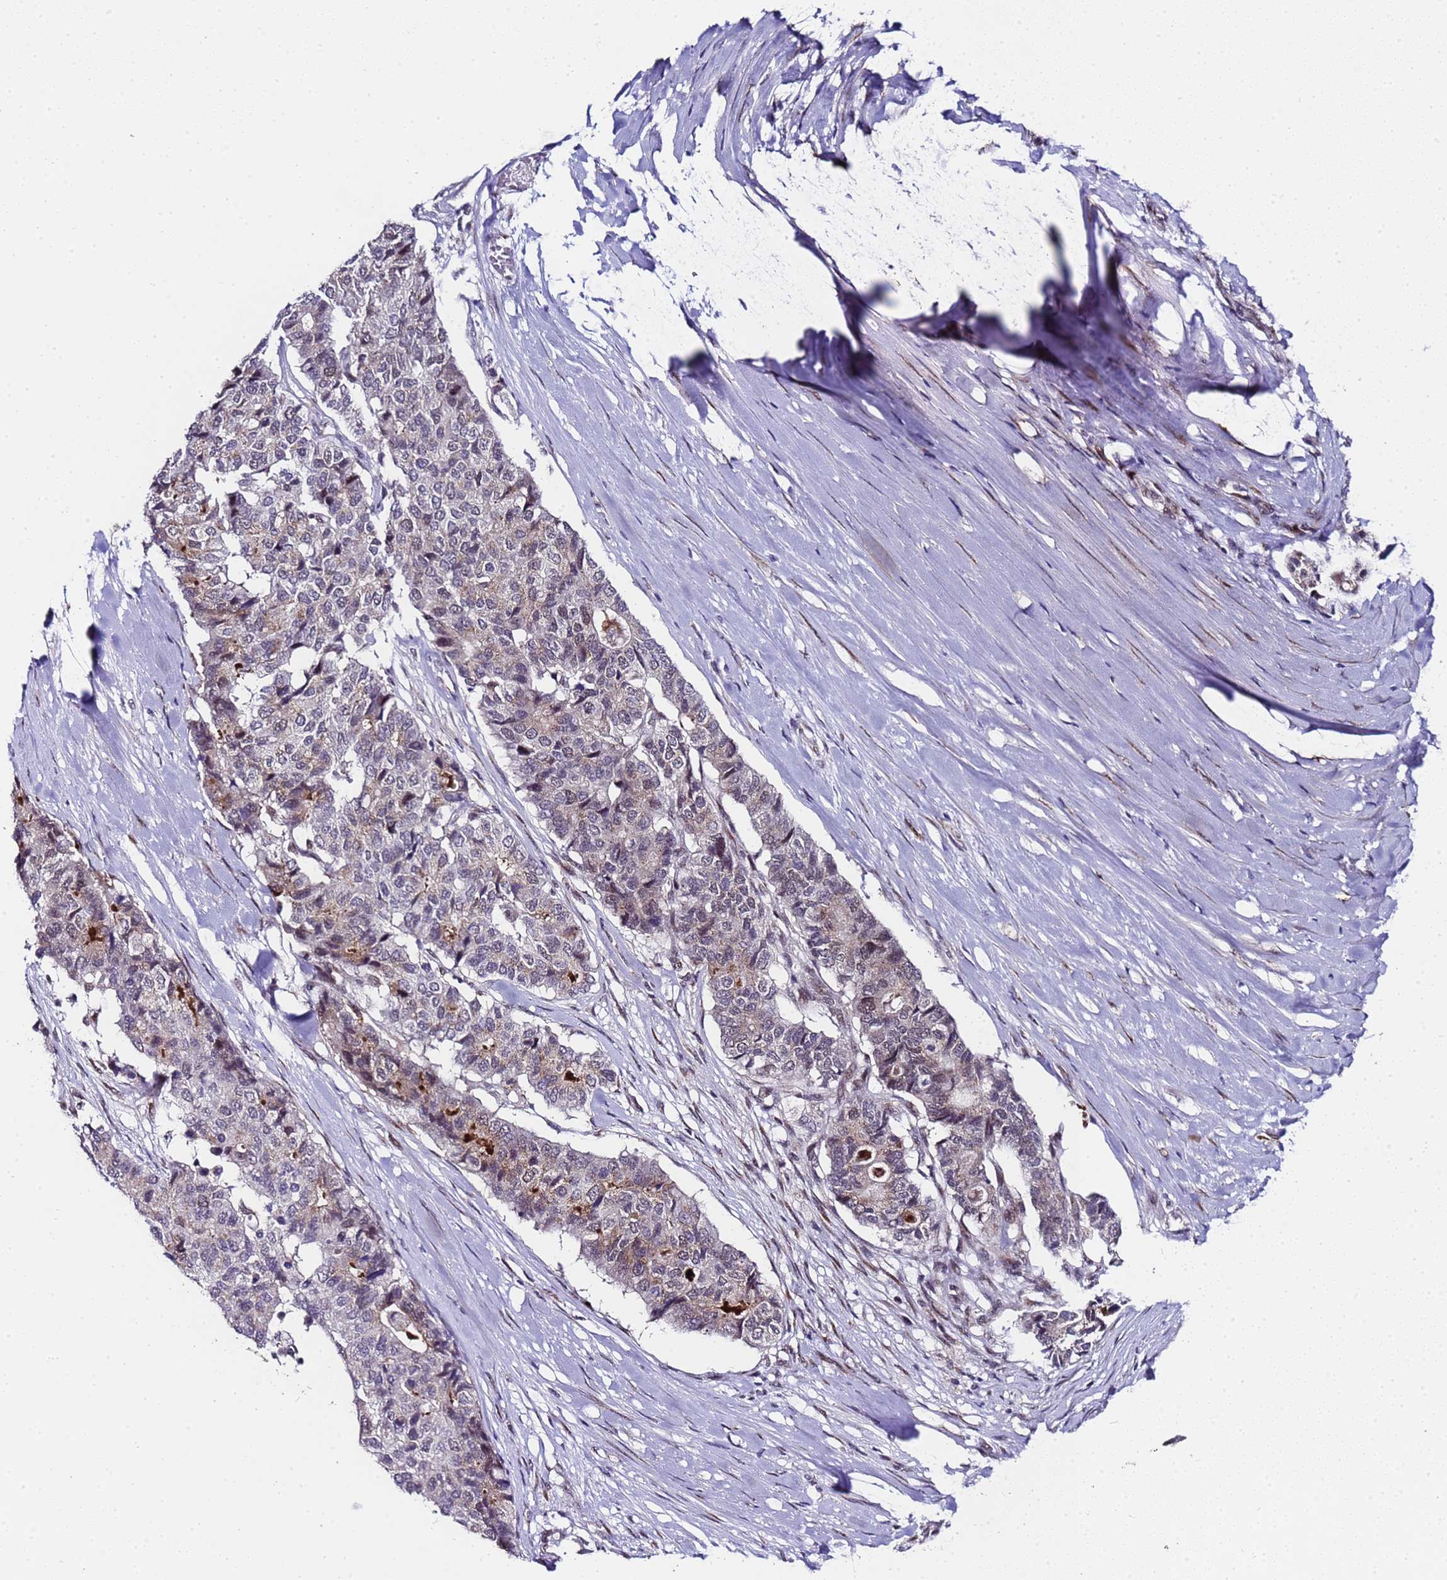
{"staining": {"intensity": "weak", "quantity": "25%-75%", "location": "cytoplasmic/membranous,nuclear"}, "tissue": "pancreatic cancer", "cell_type": "Tumor cells", "image_type": "cancer", "snomed": [{"axis": "morphology", "description": "Adenocarcinoma, NOS"}, {"axis": "topography", "description": "Pancreas"}], "caption": "High-magnification brightfield microscopy of adenocarcinoma (pancreatic) stained with DAB (brown) and counterstained with hematoxylin (blue). tumor cells exhibit weak cytoplasmic/membranous and nuclear positivity is seen in about25%-75% of cells.", "gene": "C19orf47", "patient": {"sex": "male", "age": 50}}